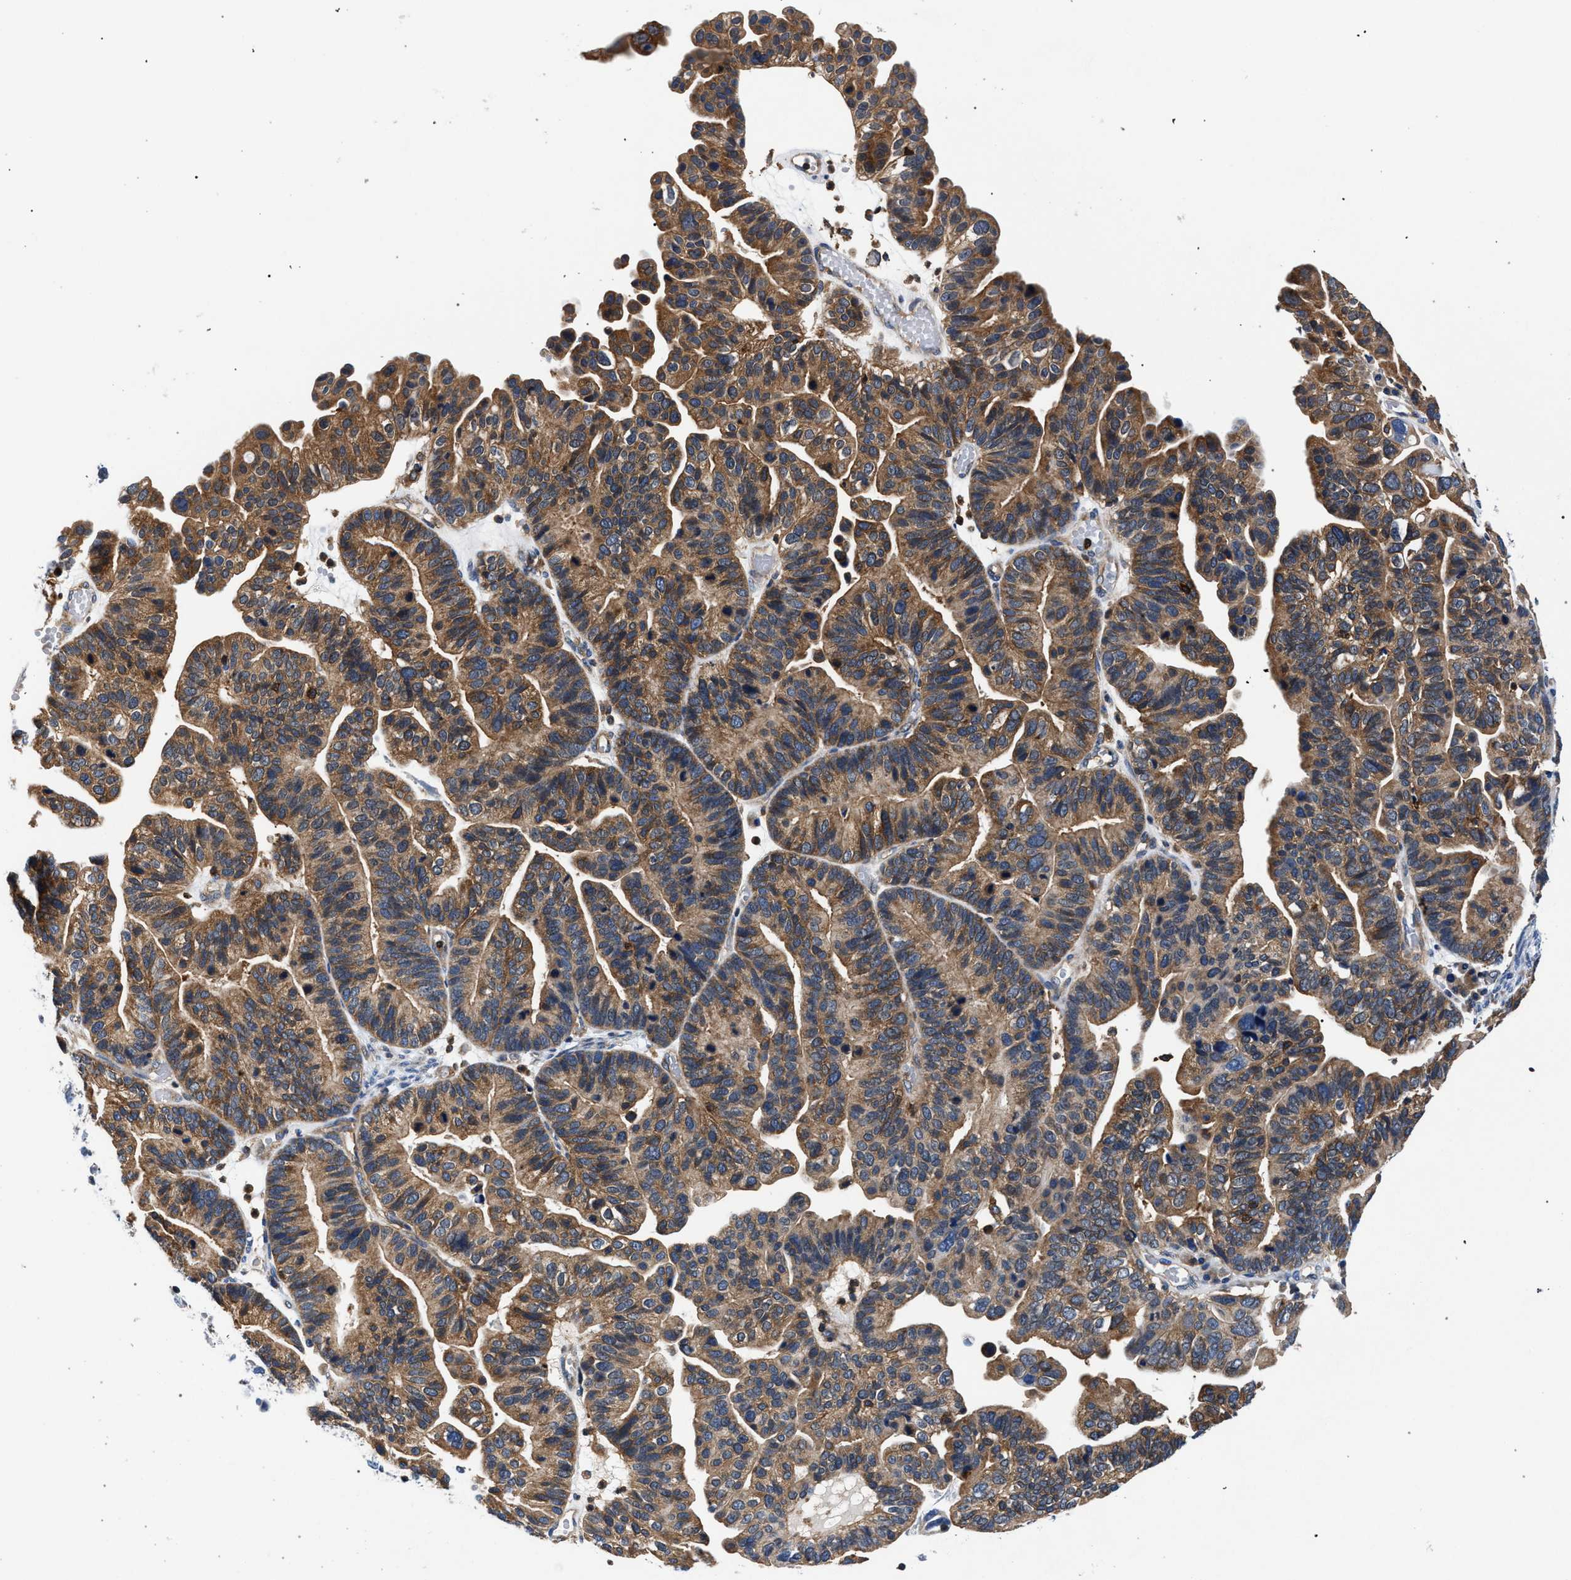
{"staining": {"intensity": "moderate", "quantity": ">75%", "location": "cytoplasmic/membranous"}, "tissue": "ovarian cancer", "cell_type": "Tumor cells", "image_type": "cancer", "snomed": [{"axis": "morphology", "description": "Cystadenocarcinoma, serous, NOS"}, {"axis": "topography", "description": "Ovary"}], "caption": "Protein staining reveals moderate cytoplasmic/membranous staining in approximately >75% of tumor cells in ovarian serous cystadenocarcinoma.", "gene": "LASP1", "patient": {"sex": "female", "age": 56}}